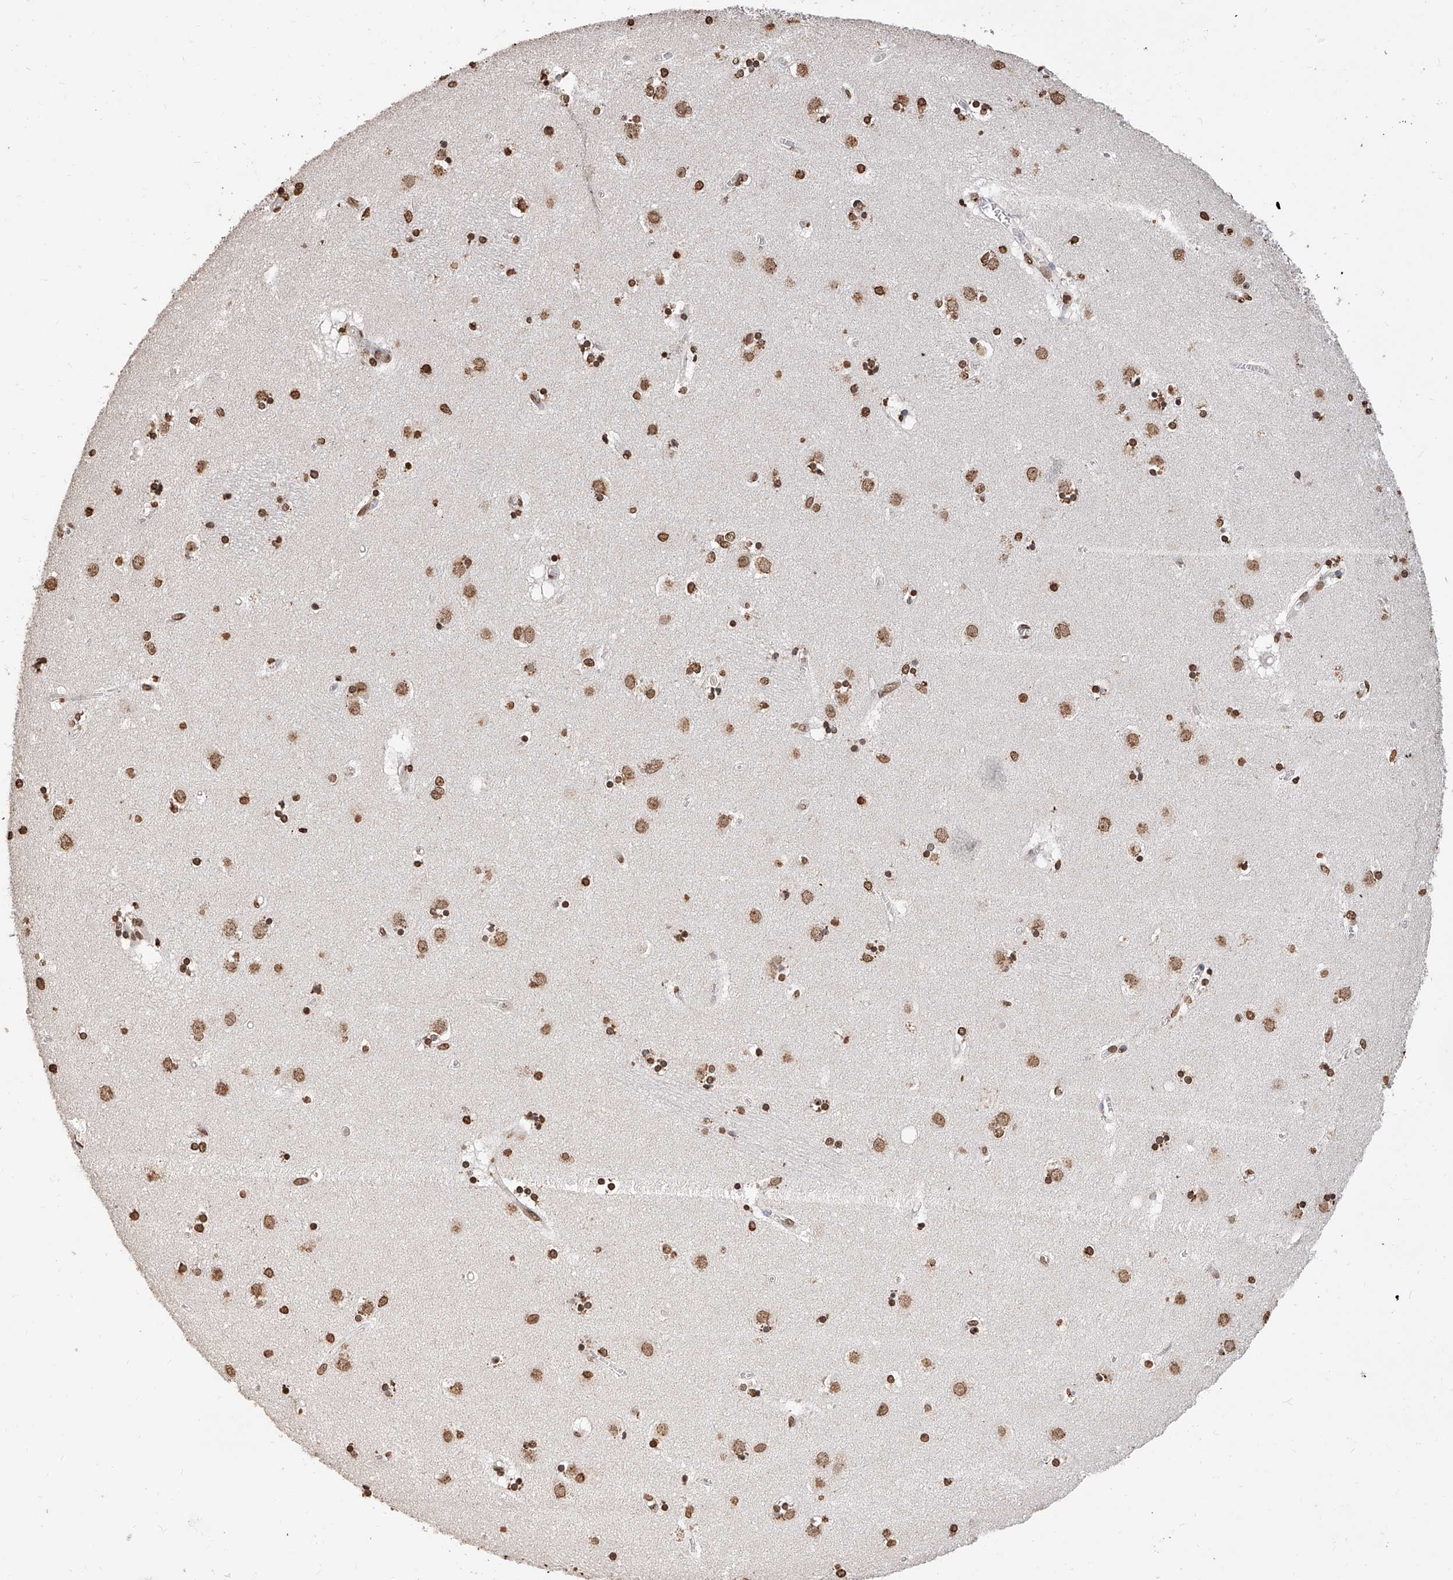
{"staining": {"intensity": "strong", "quantity": ">75%", "location": "nuclear"}, "tissue": "caudate", "cell_type": "Glial cells", "image_type": "normal", "snomed": [{"axis": "morphology", "description": "Normal tissue, NOS"}, {"axis": "topography", "description": "Lateral ventricle wall"}], "caption": "Unremarkable caudate reveals strong nuclear positivity in approximately >75% of glial cells, visualized by immunohistochemistry. Using DAB (brown) and hematoxylin (blue) stains, captured at high magnification using brightfield microscopy.", "gene": "RP9", "patient": {"sex": "male", "age": 70}}